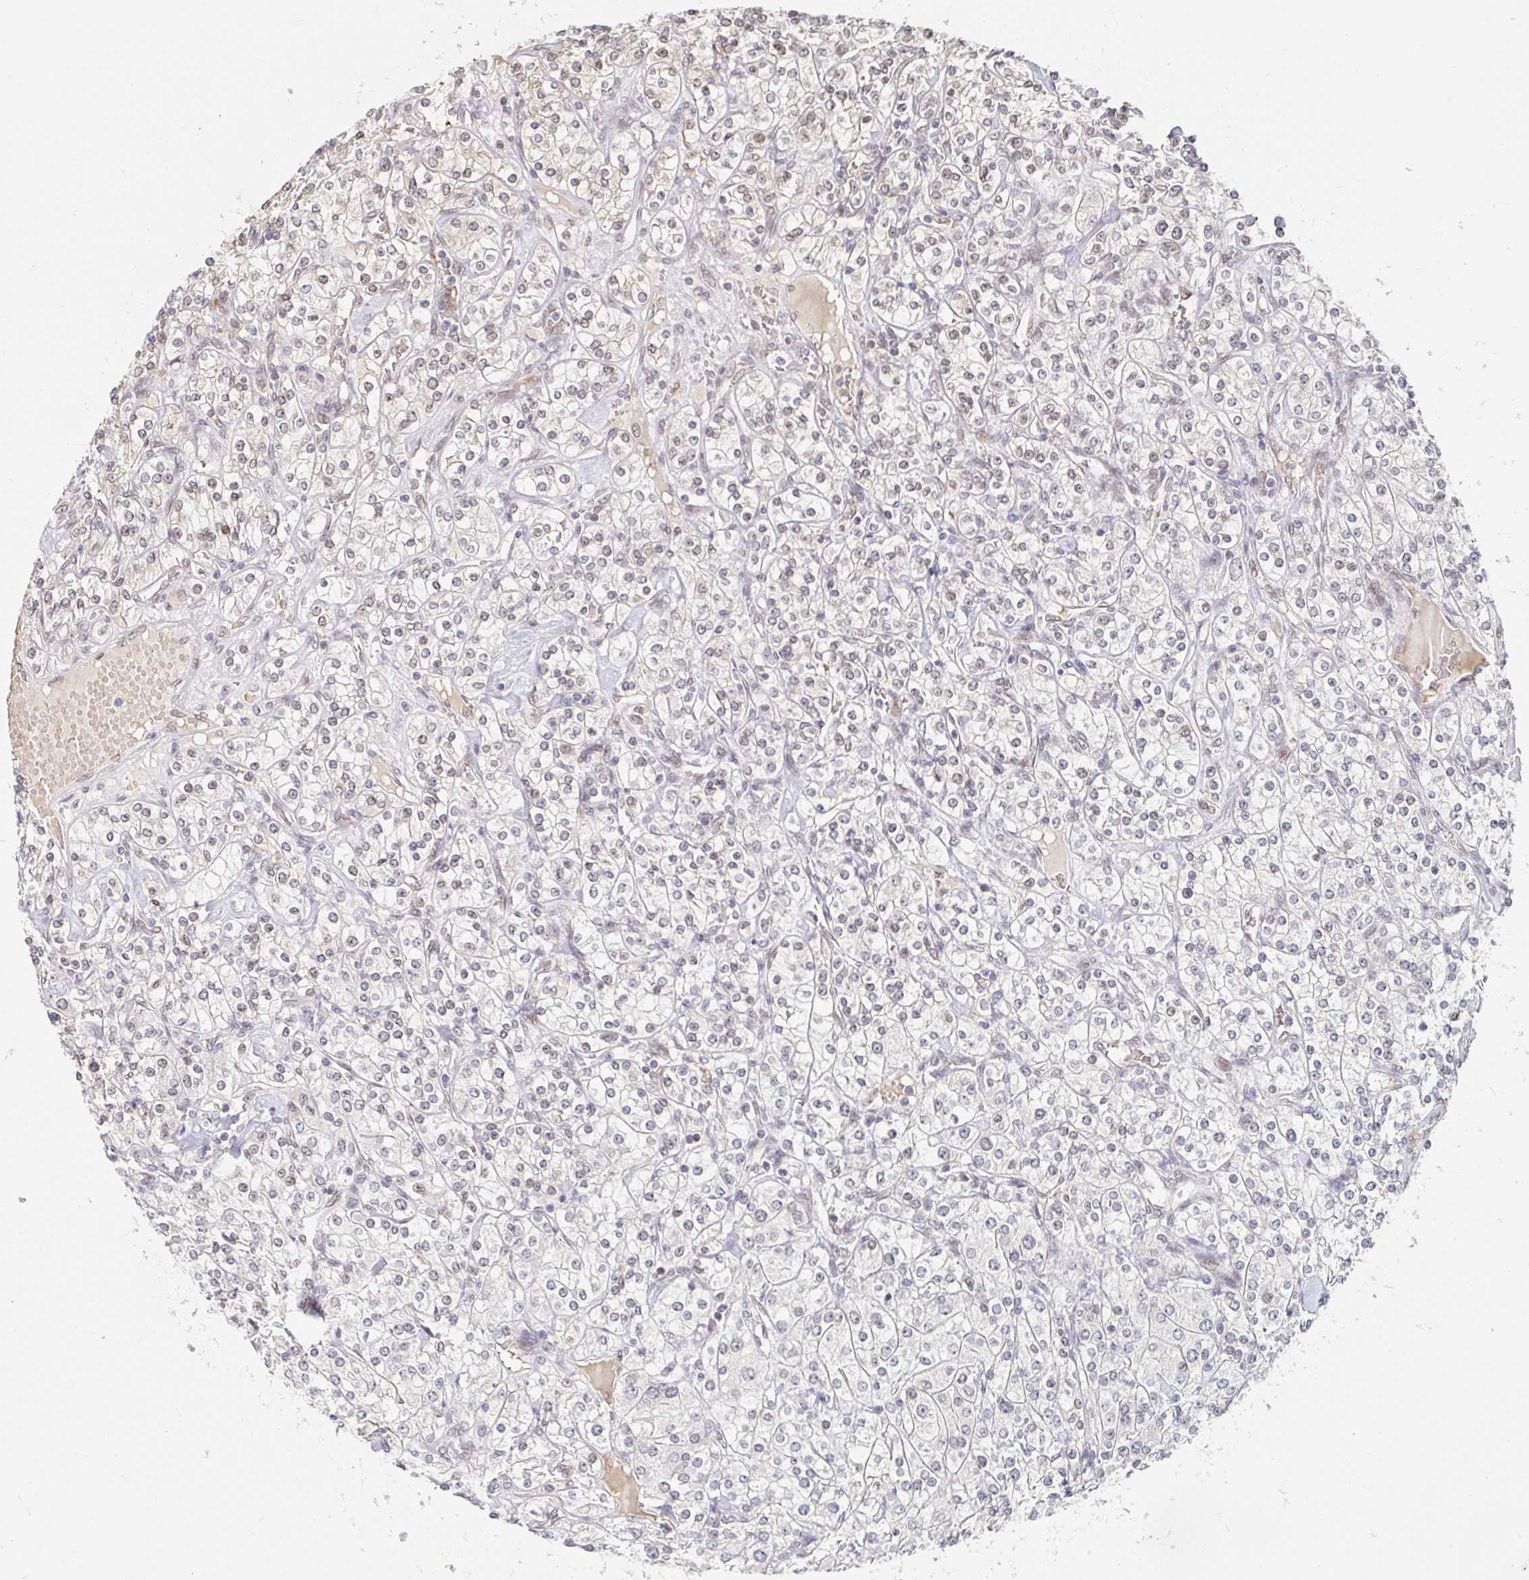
{"staining": {"intensity": "weak", "quantity": "<25%", "location": "nuclear"}, "tissue": "renal cancer", "cell_type": "Tumor cells", "image_type": "cancer", "snomed": [{"axis": "morphology", "description": "Adenocarcinoma, NOS"}, {"axis": "topography", "description": "Kidney"}], "caption": "An IHC histopathology image of adenocarcinoma (renal) is shown. There is no staining in tumor cells of adenocarcinoma (renal). (IHC, brightfield microscopy, high magnification).", "gene": "CHD2", "patient": {"sex": "male", "age": 77}}